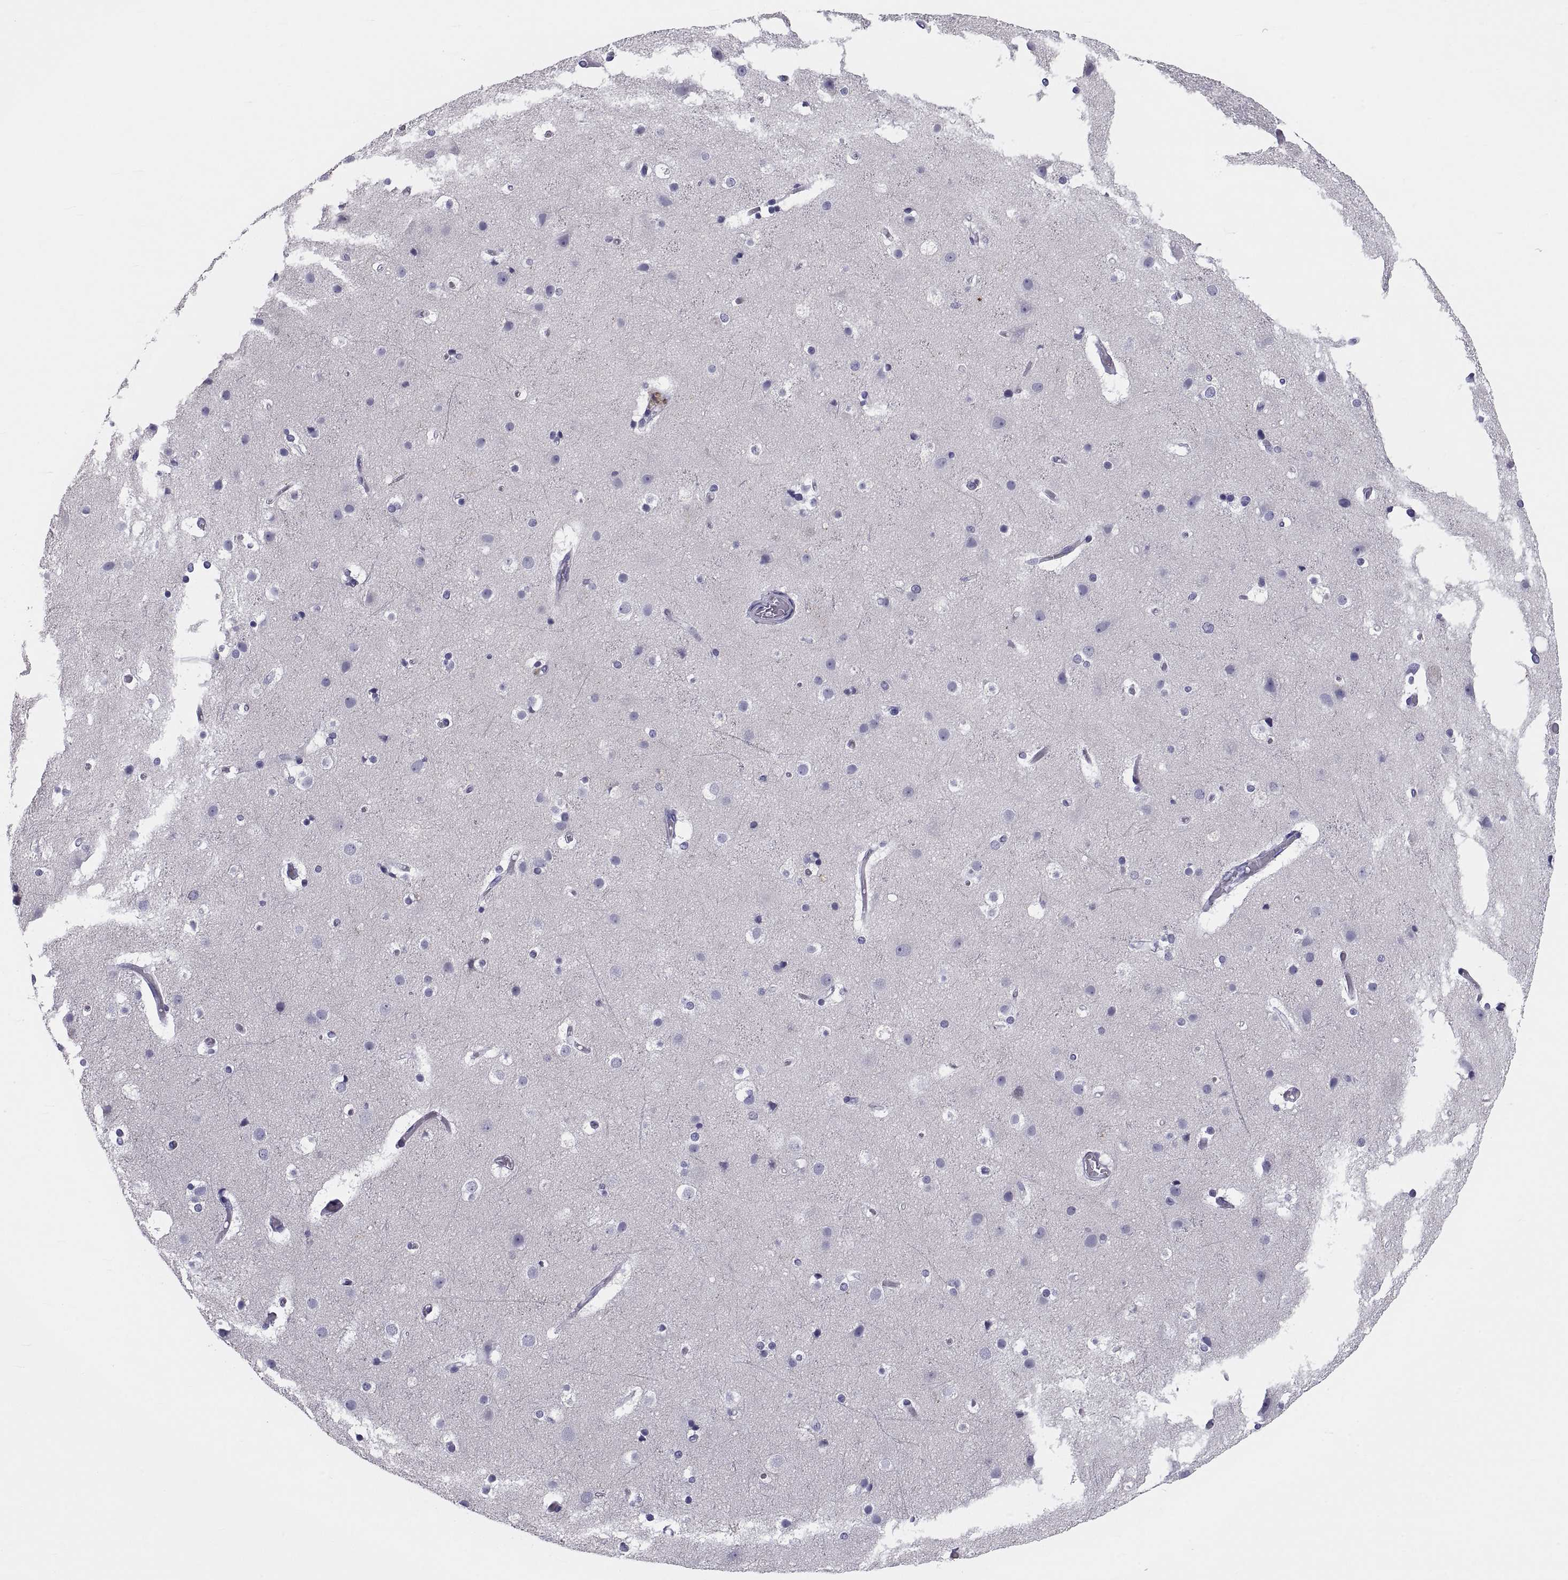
{"staining": {"intensity": "negative", "quantity": "none", "location": "none"}, "tissue": "cerebral cortex", "cell_type": "Endothelial cells", "image_type": "normal", "snomed": [{"axis": "morphology", "description": "Normal tissue, NOS"}, {"axis": "topography", "description": "Cerebral cortex"}], "caption": "A micrograph of cerebral cortex stained for a protein exhibits no brown staining in endothelial cells. (IHC, brightfield microscopy, high magnification).", "gene": "DEFB129", "patient": {"sex": "female", "age": 52}}